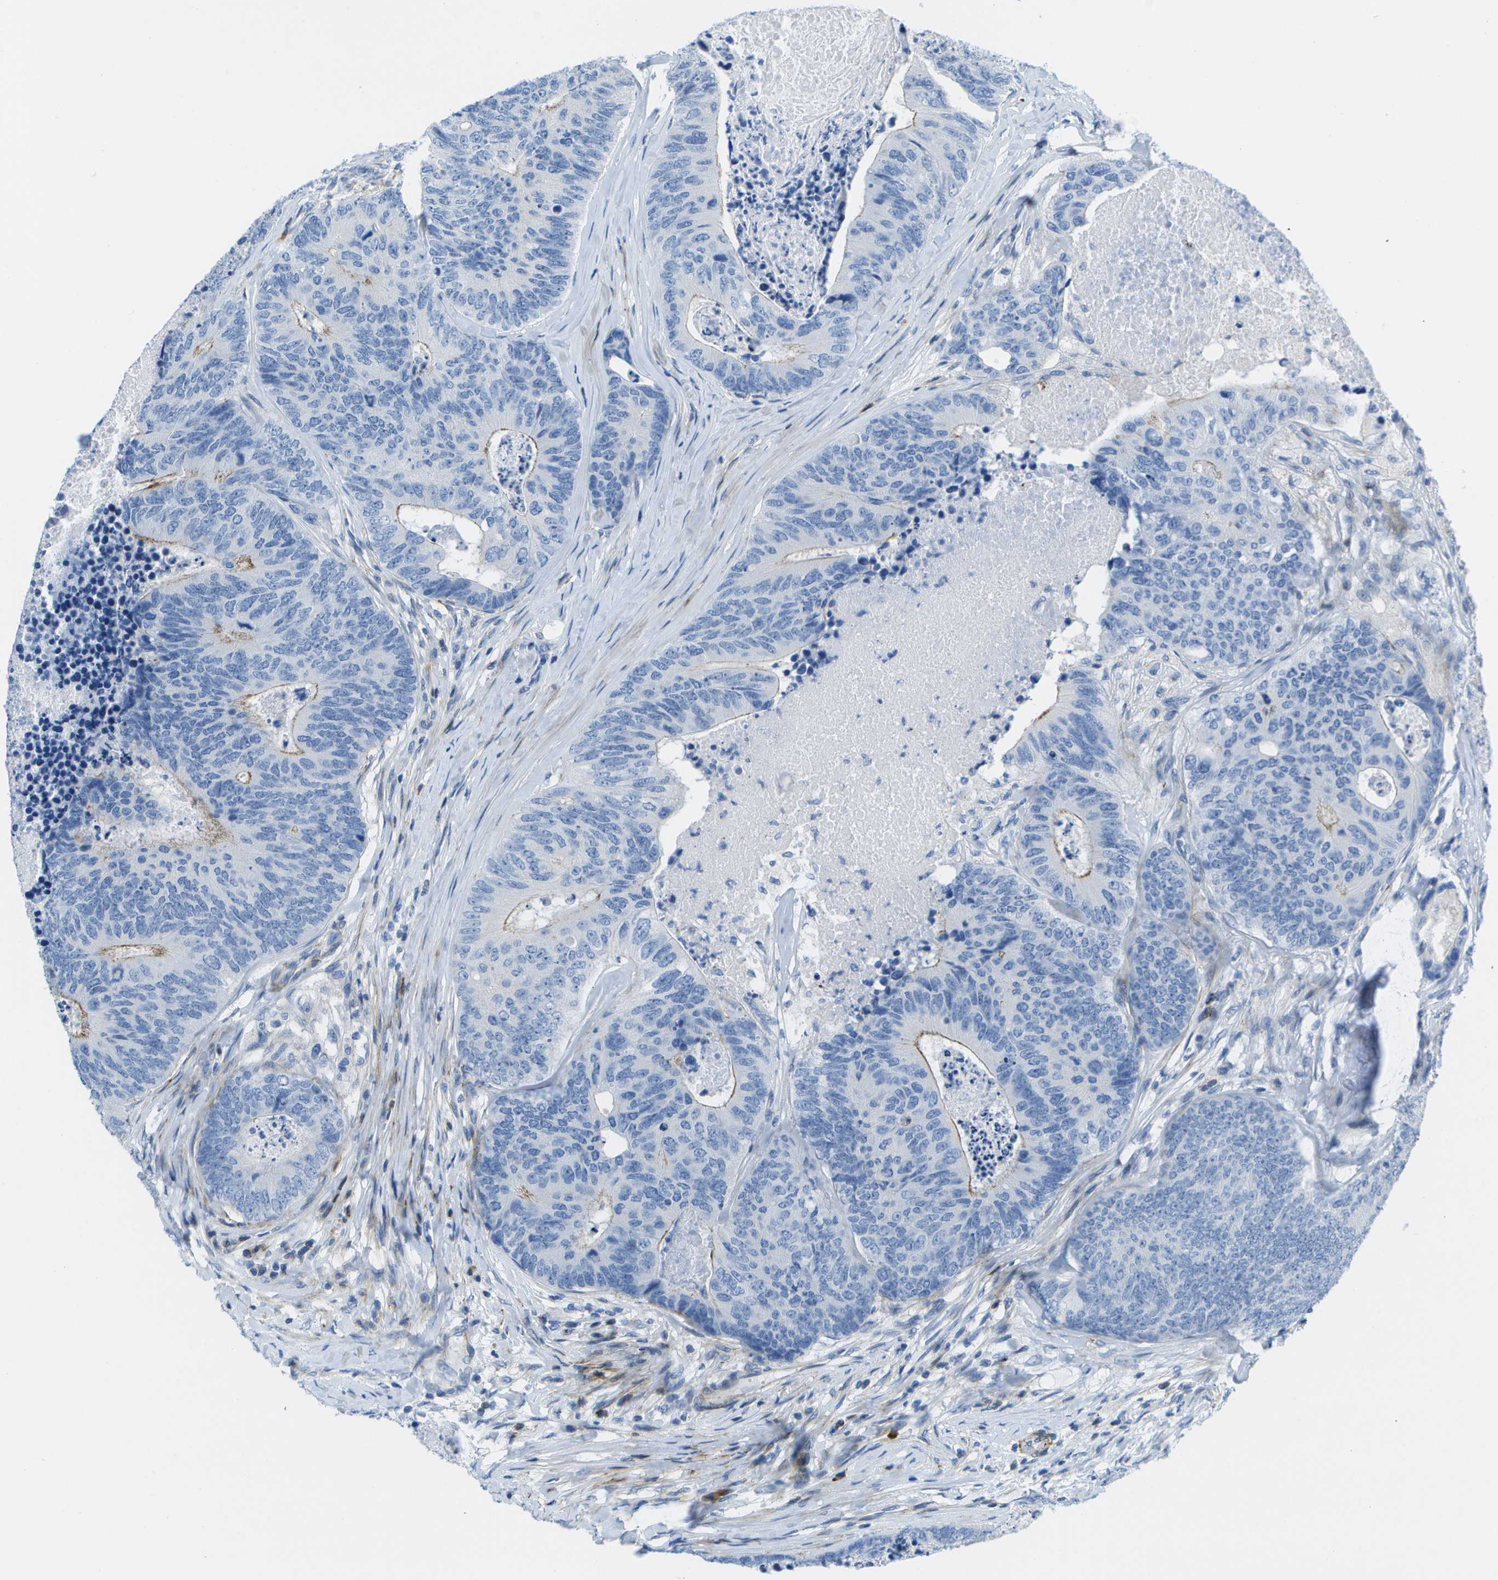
{"staining": {"intensity": "moderate", "quantity": "<25%", "location": "cytoplasmic/membranous"}, "tissue": "colorectal cancer", "cell_type": "Tumor cells", "image_type": "cancer", "snomed": [{"axis": "morphology", "description": "Adenocarcinoma, NOS"}, {"axis": "topography", "description": "Colon"}], "caption": "Immunohistochemistry of human adenocarcinoma (colorectal) reveals low levels of moderate cytoplasmic/membranous positivity in about <25% of tumor cells. The protein of interest is stained brown, and the nuclei are stained in blue (DAB IHC with brightfield microscopy, high magnification).", "gene": "ADGRG6", "patient": {"sex": "female", "age": 57}}